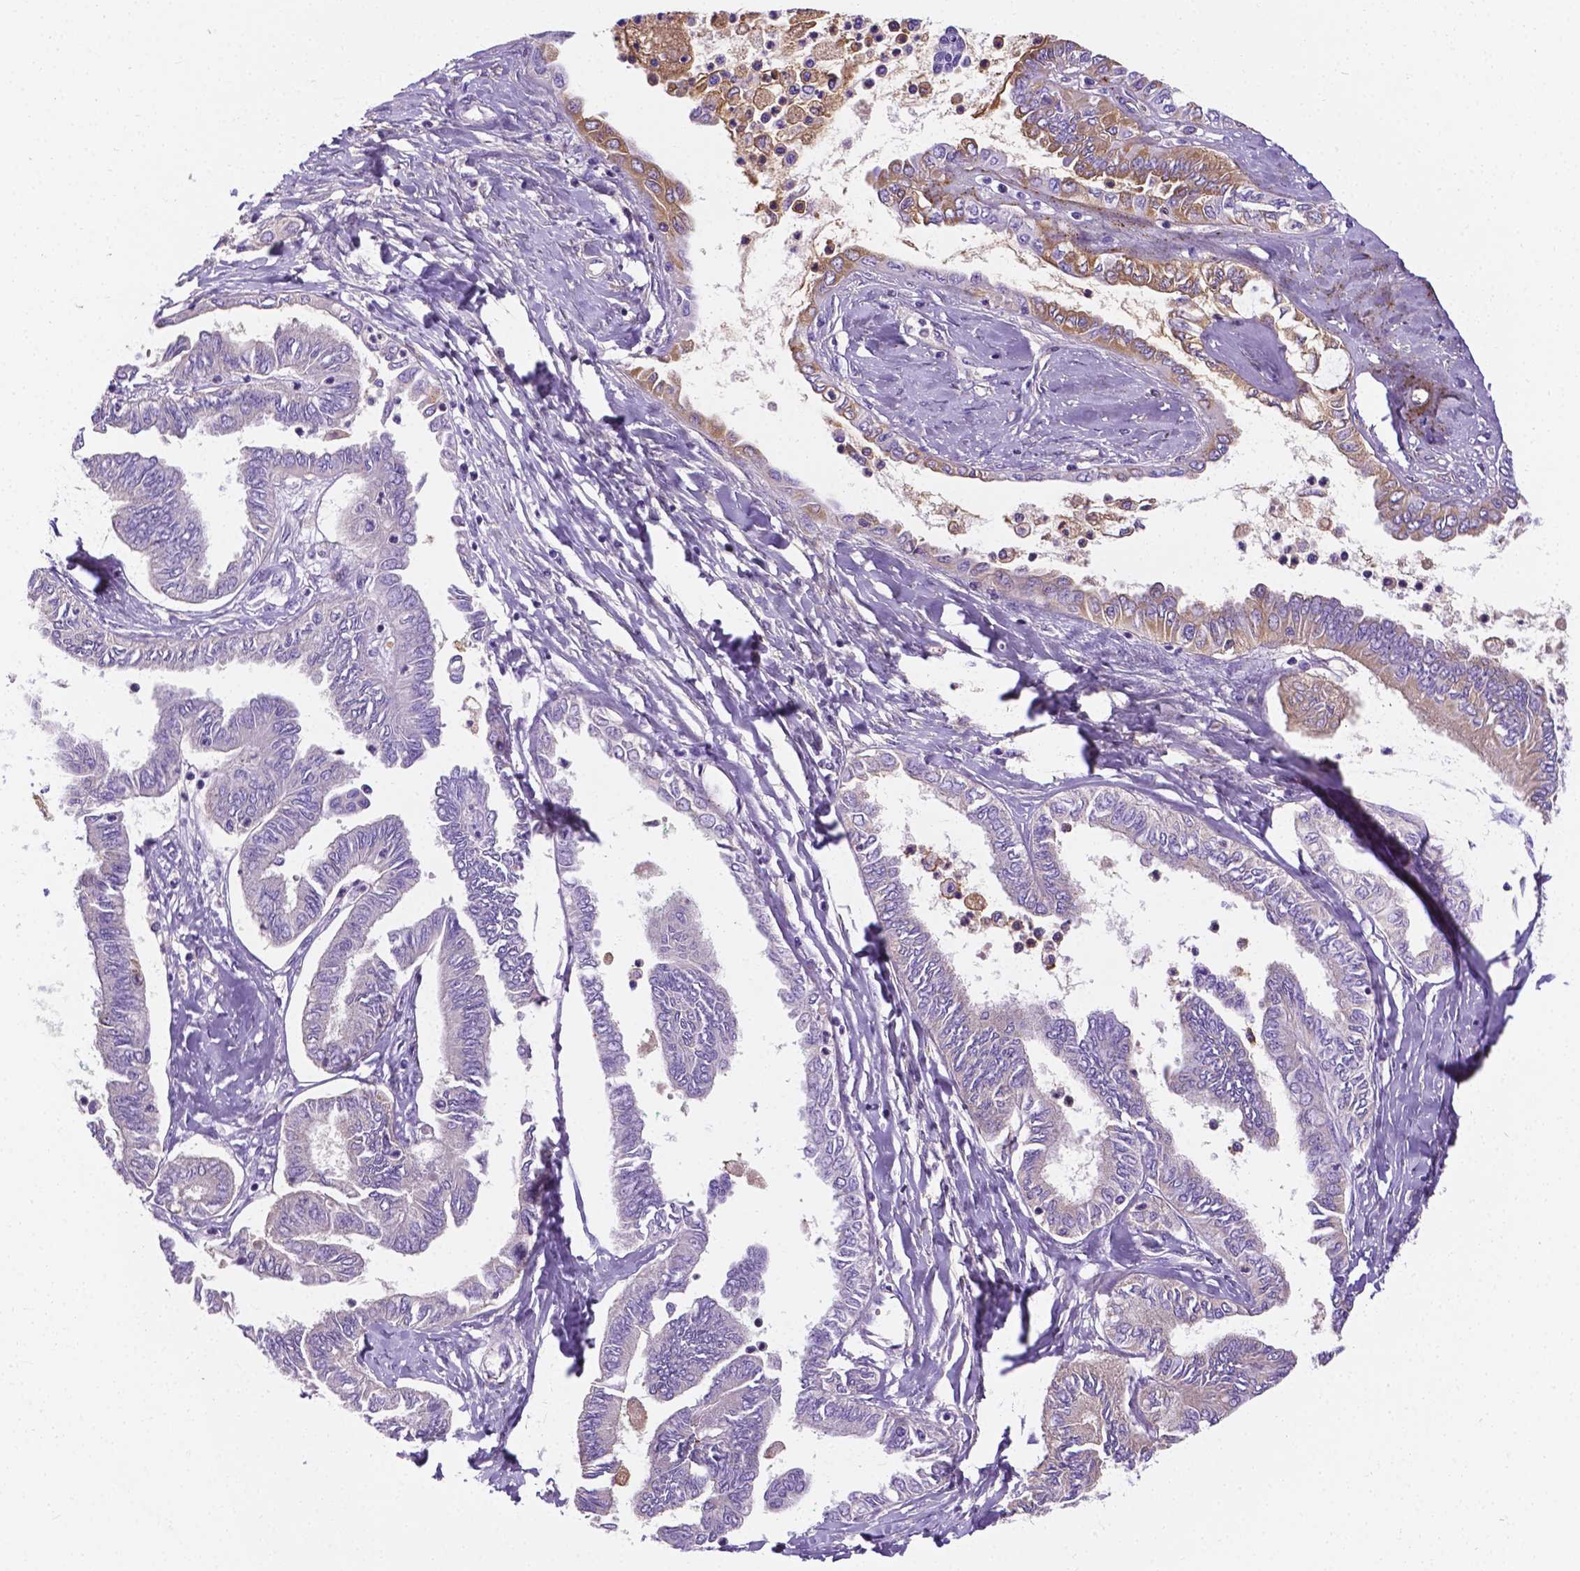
{"staining": {"intensity": "moderate", "quantity": "<25%", "location": "cytoplasmic/membranous"}, "tissue": "ovarian cancer", "cell_type": "Tumor cells", "image_type": "cancer", "snomed": [{"axis": "morphology", "description": "Carcinoma, endometroid"}, {"axis": "topography", "description": "Ovary"}], "caption": "Tumor cells reveal moderate cytoplasmic/membranous staining in approximately <25% of cells in endometroid carcinoma (ovarian).", "gene": "APOE", "patient": {"sex": "female", "age": 70}}